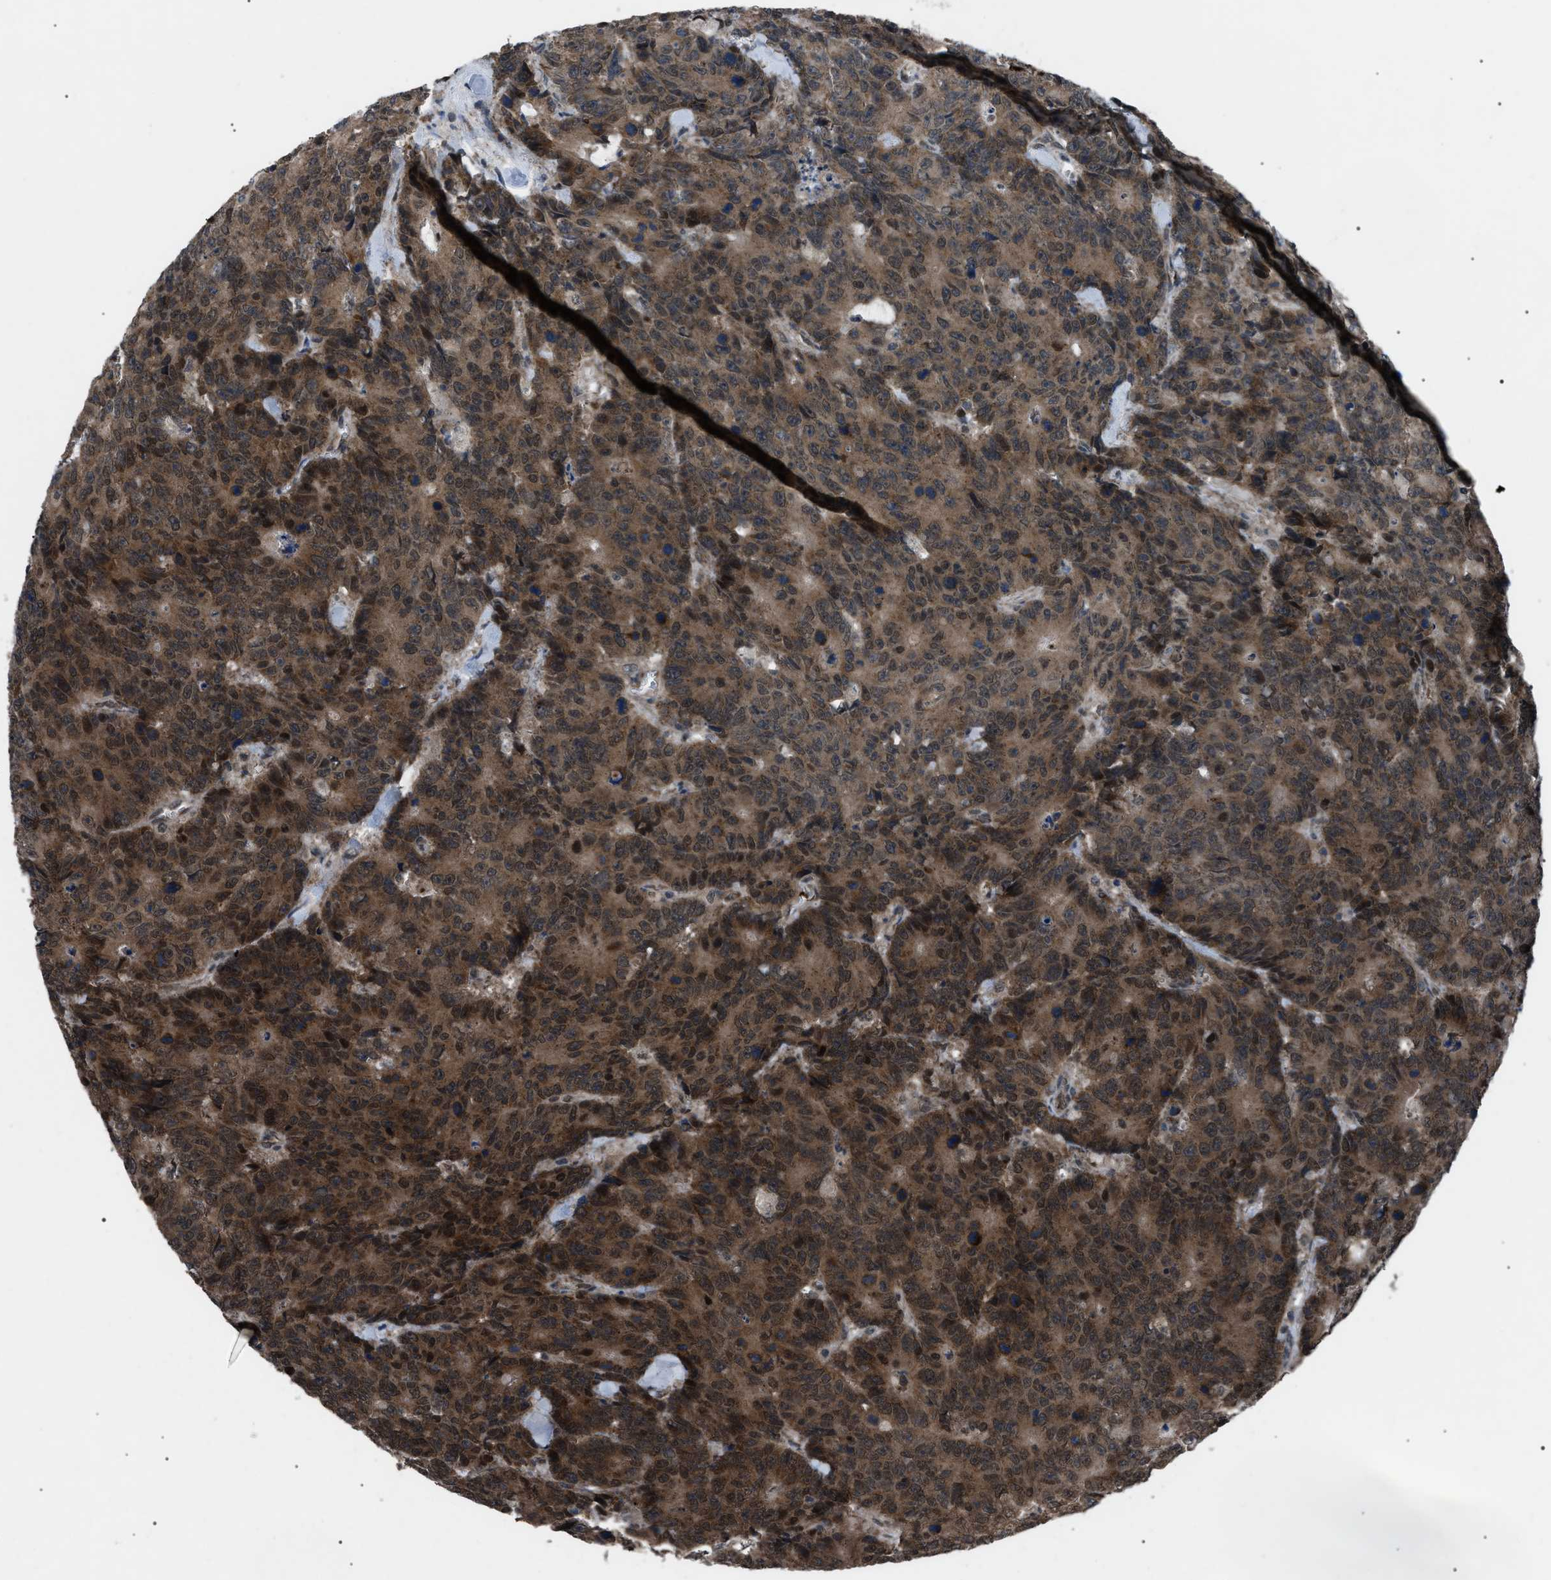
{"staining": {"intensity": "strong", "quantity": ">75%", "location": "cytoplasmic/membranous,nuclear"}, "tissue": "colorectal cancer", "cell_type": "Tumor cells", "image_type": "cancer", "snomed": [{"axis": "morphology", "description": "Adenocarcinoma, NOS"}, {"axis": "topography", "description": "Colon"}], "caption": "Immunohistochemistry (DAB) staining of colorectal cancer reveals strong cytoplasmic/membranous and nuclear protein staining in about >75% of tumor cells.", "gene": "ZFAND2A", "patient": {"sex": "female", "age": 86}}